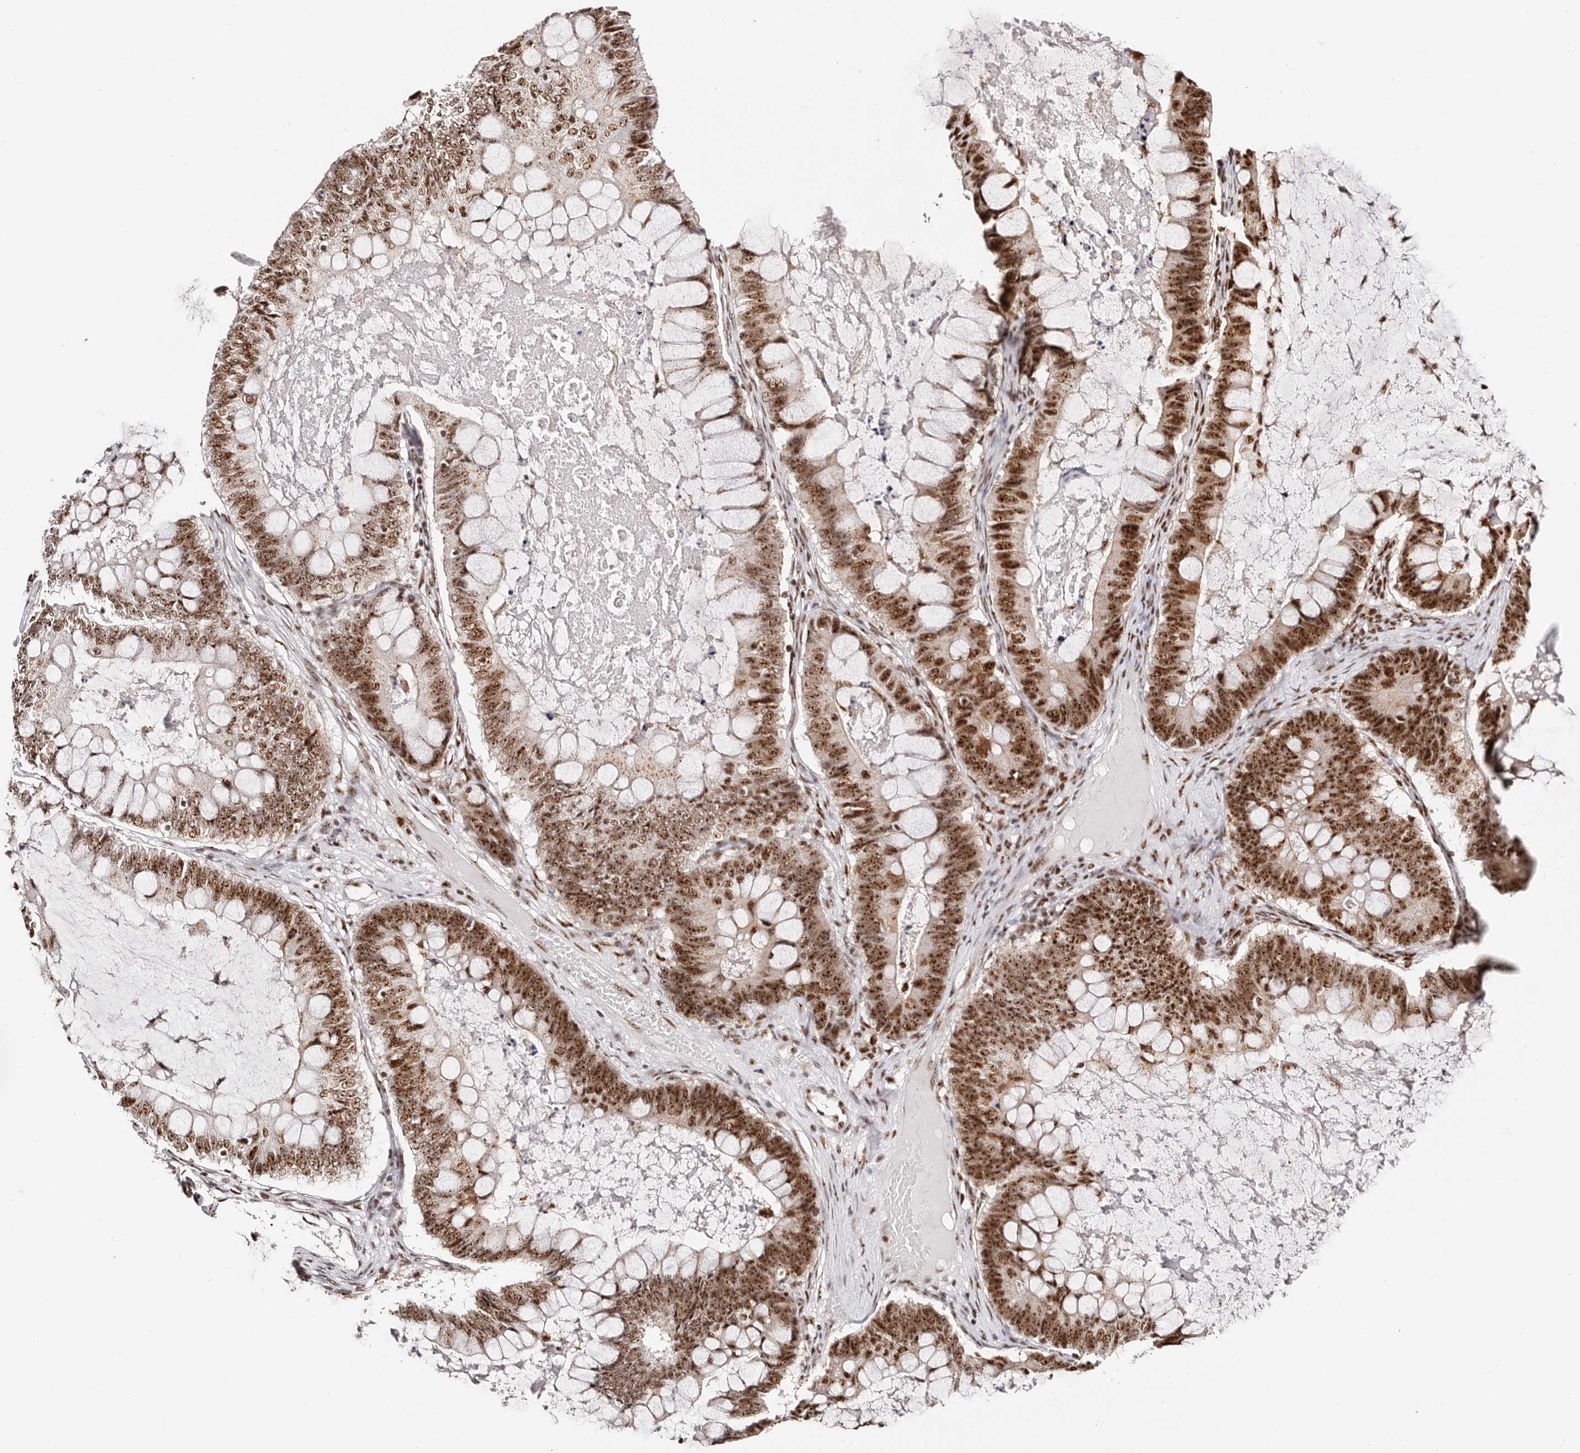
{"staining": {"intensity": "strong", "quantity": ">75%", "location": "nuclear"}, "tissue": "ovarian cancer", "cell_type": "Tumor cells", "image_type": "cancer", "snomed": [{"axis": "morphology", "description": "Cystadenocarcinoma, mucinous, NOS"}, {"axis": "topography", "description": "Ovary"}], "caption": "Brown immunohistochemical staining in mucinous cystadenocarcinoma (ovarian) displays strong nuclear positivity in about >75% of tumor cells. (Stains: DAB in brown, nuclei in blue, Microscopy: brightfield microscopy at high magnification).", "gene": "IQGAP3", "patient": {"sex": "female", "age": 61}}